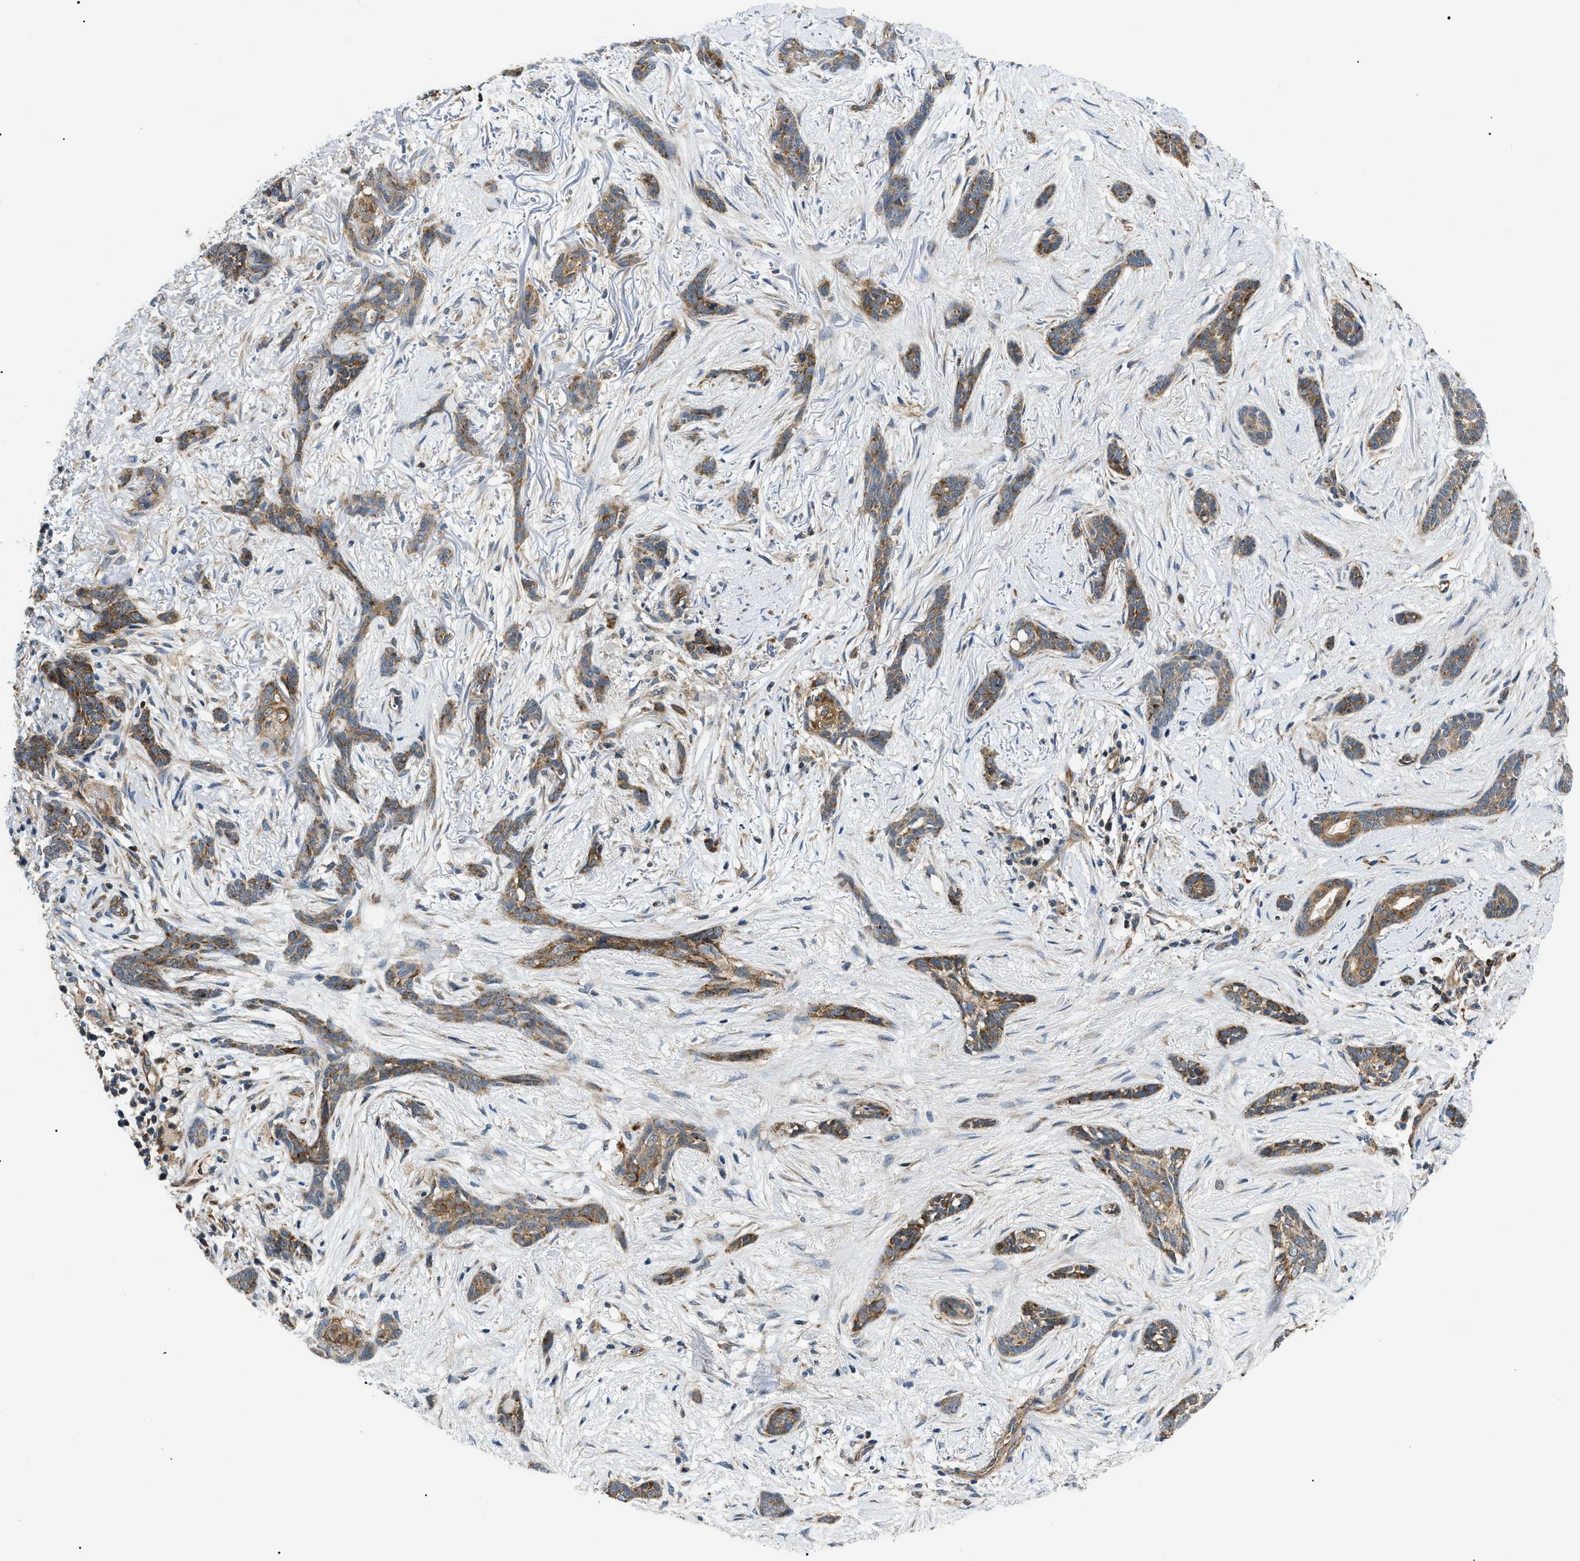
{"staining": {"intensity": "moderate", "quantity": "25%-75%", "location": "cytoplasmic/membranous"}, "tissue": "skin cancer", "cell_type": "Tumor cells", "image_type": "cancer", "snomed": [{"axis": "morphology", "description": "Basal cell carcinoma"}, {"axis": "morphology", "description": "Adnexal tumor, benign"}, {"axis": "topography", "description": "Skin"}], "caption": "Skin cancer stained with immunohistochemistry (IHC) shows moderate cytoplasmic/membranous staining in approximately 25%-75% of tumor cells. (DAB = brown stain, brightfield microscopy at high magnification).", "gene": "SRPK1", "patient": {"sex": "female", "age": 42}}